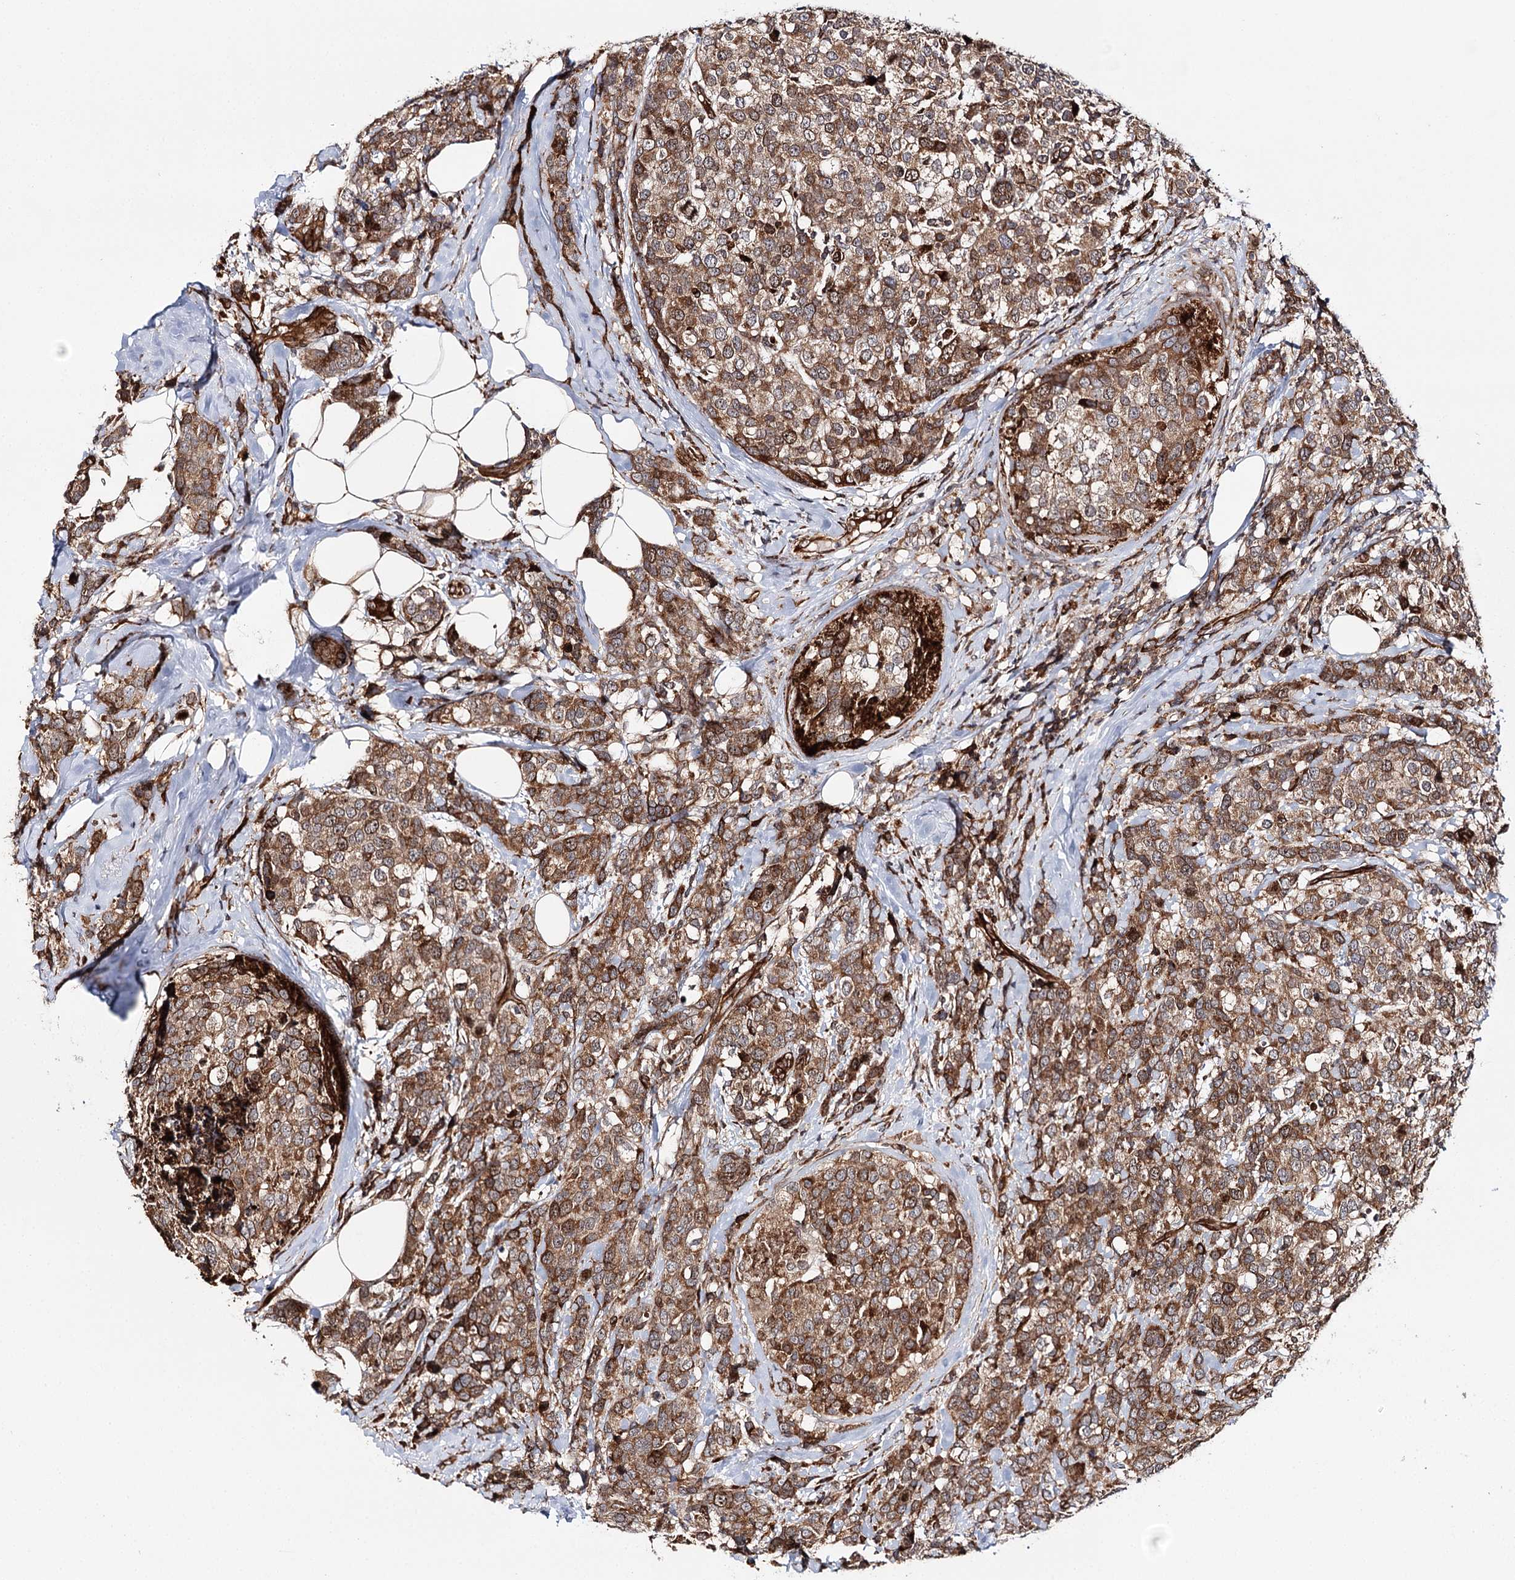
{"staining": {"intensity": "moderate", "quantity": ">75%", "location": "cytoplasmic/membranous"}, "tissue": "breast cancer", "cell_type": "Tumor cells", "image_type": "cancer", "snomed": [{"axis": "morphology", "description": "Lobular carcinoma"}, {"axis": "topography", "description": "Breast"}], "caption": "This histopathology image exhibits breast cancer stained with immunohistochemistry to label a protein in brown. The cytoplasmic/membranous of tumor cells show moderate positivity for the protein. Nuclei are counter-stained blue.", "gene": "MKNK1", "patient": {"sex": "female", "age": 59}}